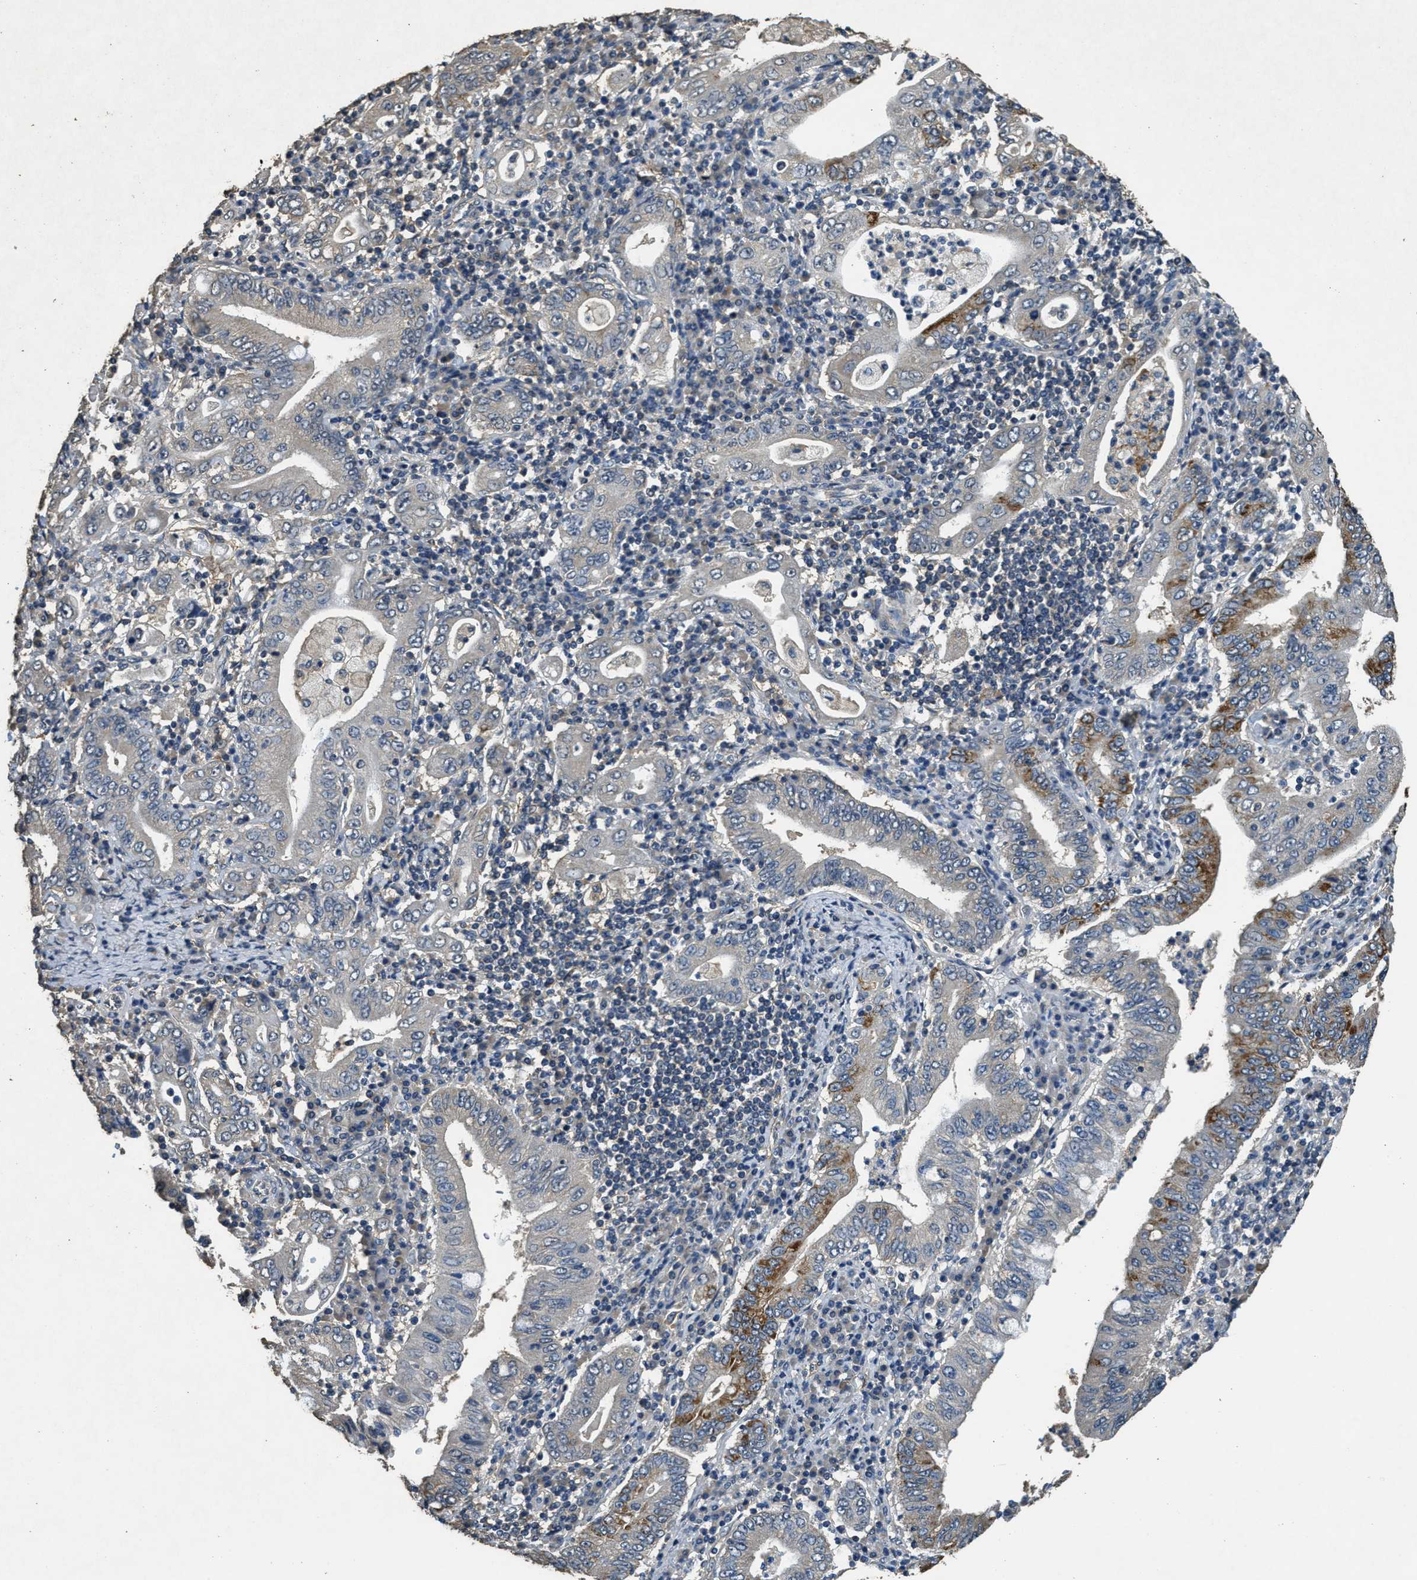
{"staining": {"intensity": "negative", "quantity": "none", "location": "none"}, "tissue": "stomach cancer", "cell_type": "Tumor cells", "image_type": "cancer", "snomed": [{"axis": "morphology", "description": "Normal tissue, NOS"}, {"axis": "morphology", "description": "Adenocarcinoma, NOS"}, {"axis": "topography", "description": "Esophagus"}, {"axis": "topography", "description": "Stomach, upper"}, {"axis": "topography", "description": "Peripheral nerve tissue"}], "caption": "Adenocarcinoma (stomach) stained for a protein using immunohistochemistry exhibits no staining tumor cells.", "gene": "RAB6B", "patient": {"sex": "male", "age": 62}}